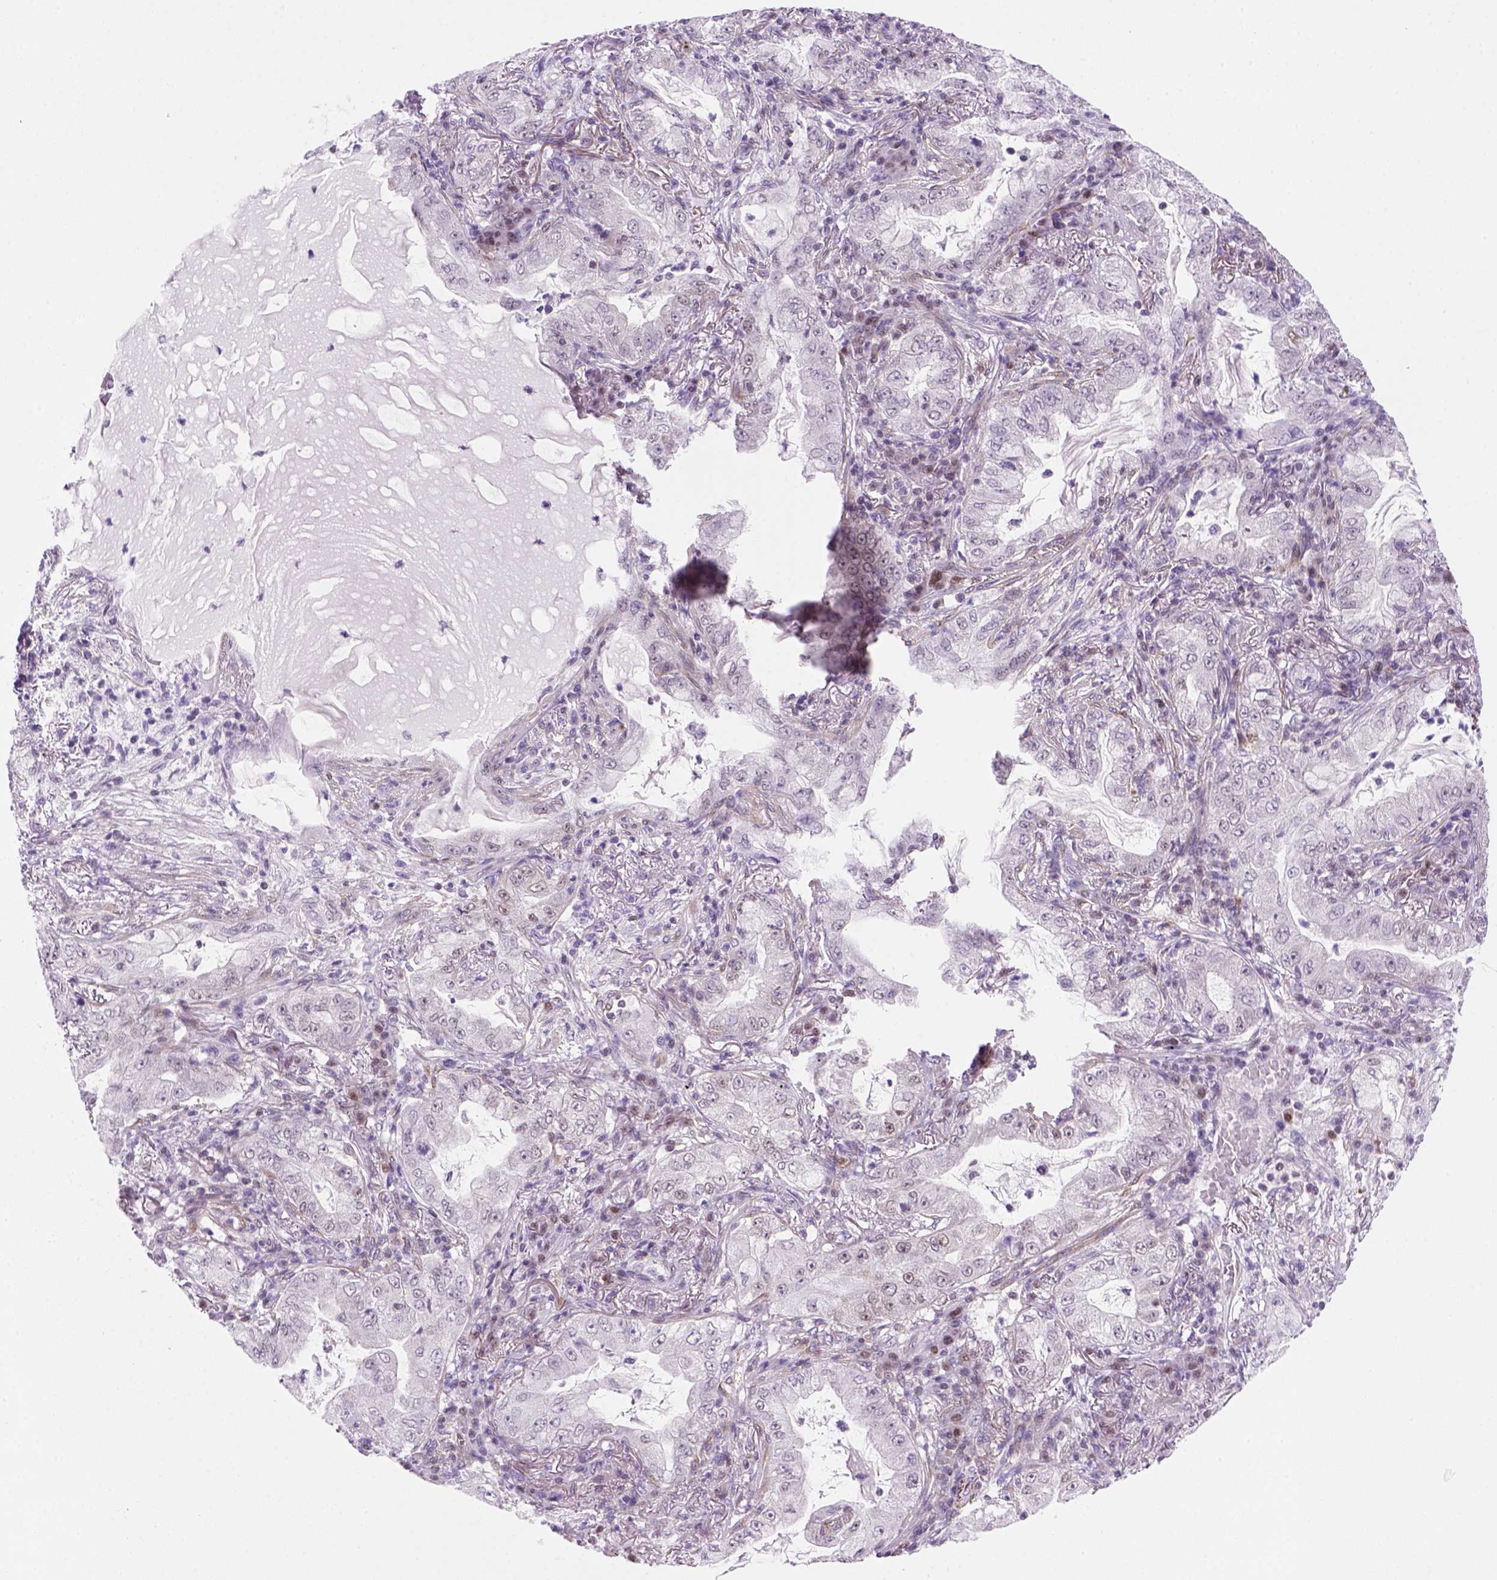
{"staining": {"intensity": "negative", "quantity": "none", "location": "none"}, "tissue": "lung cancer", "cell_type": "Tumor cells", "image_type": "cancer", "snomed": [{"axis": "morphology", "description": "Adenocarcinoma, NOS"}, {"axis": "topography", "description": "Lung"}], "caption": "Immunohistochemical staining of human lung cancer (adenocarcinoma) reveals no significant expression in tumor cells.", "gene": "MGMT", "patient": {"sex": "female", "age": 73}}